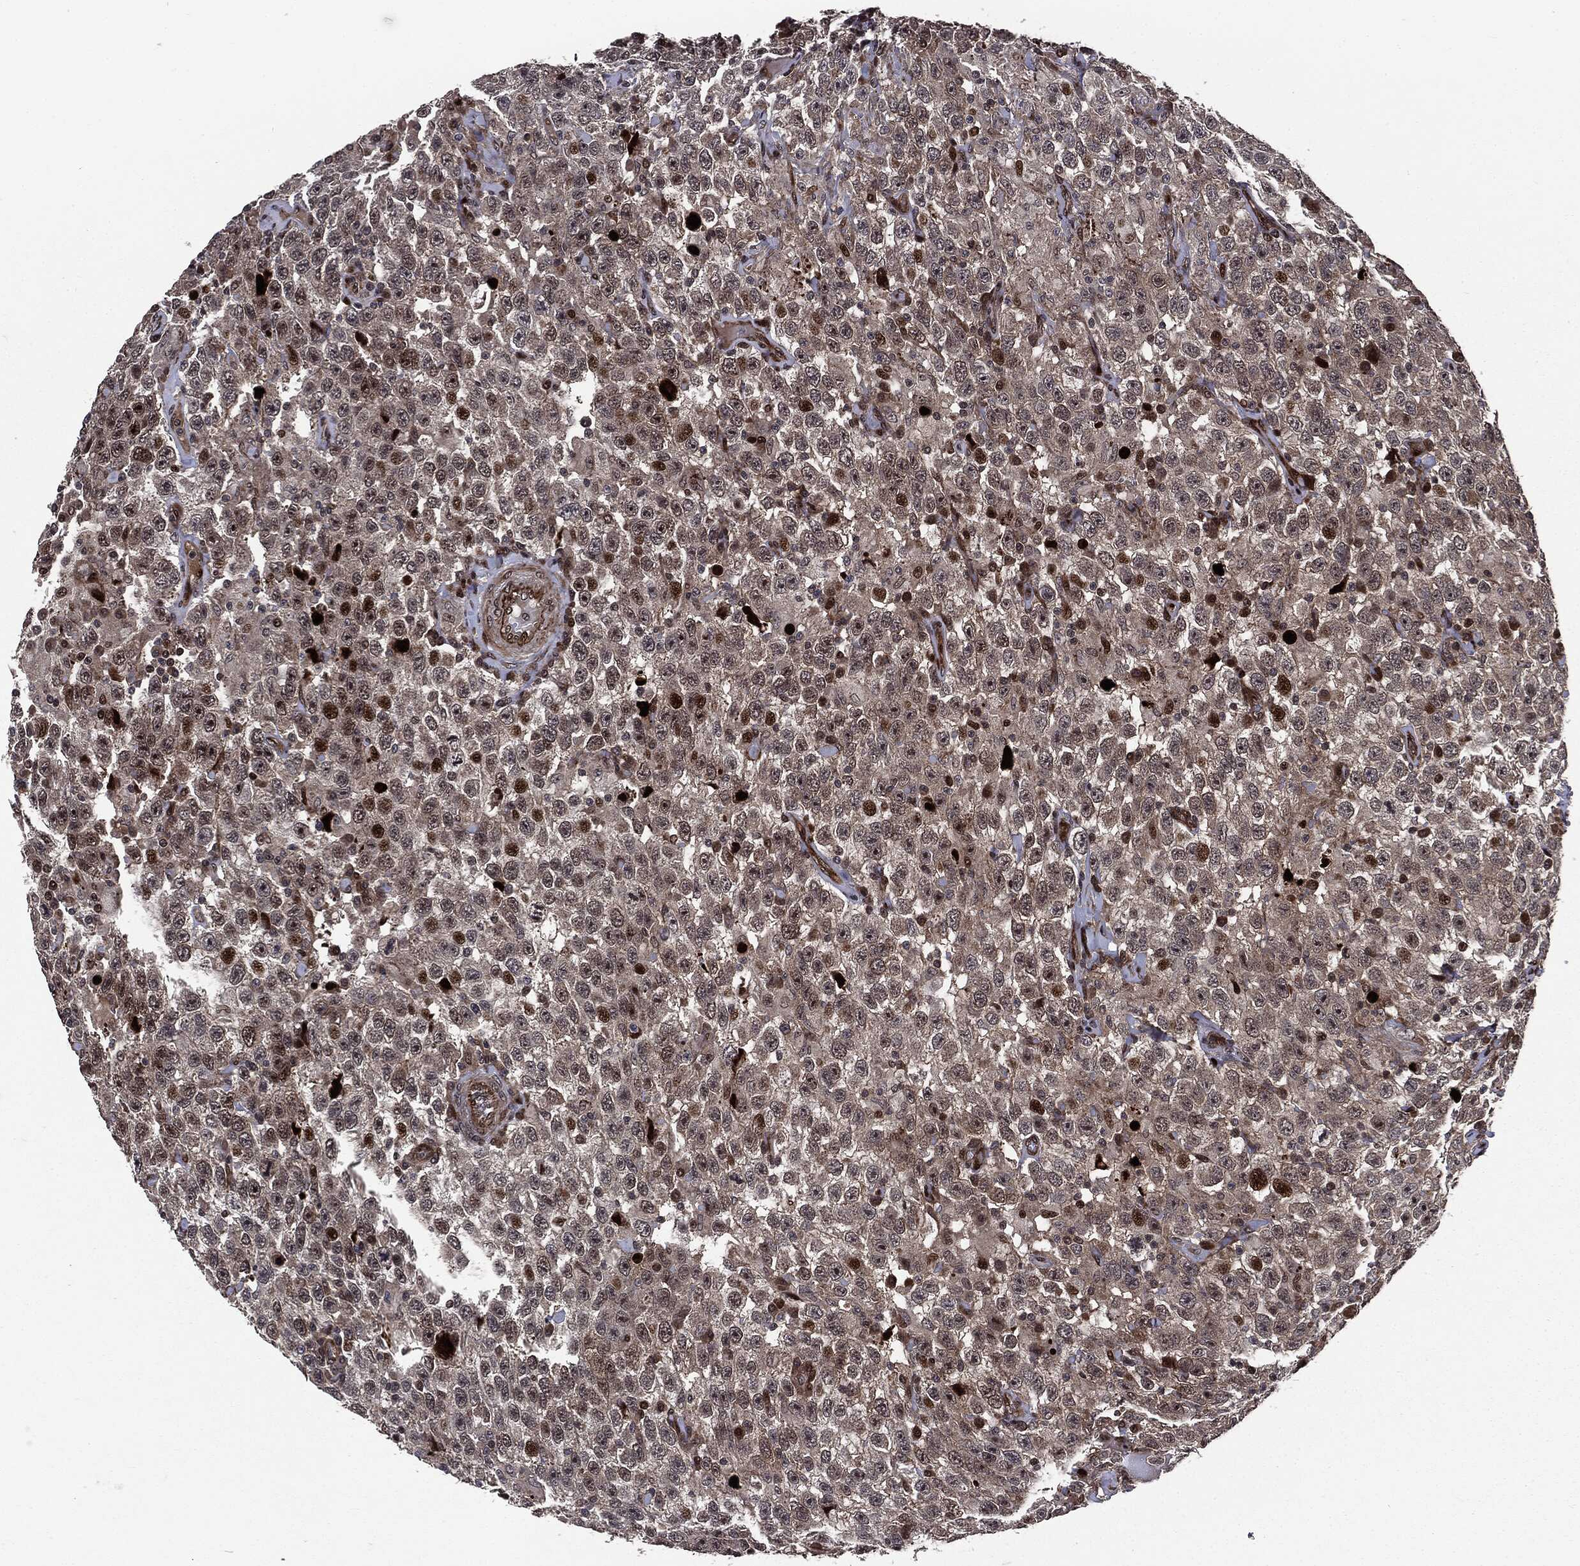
{"staining": {"intensity": "strong", "quantity": "<25%", "location": "nuclear"}, "tissue": "testis cancer", "cell_type": "Tumor cells", "image_type": "cancer", "snomed": [{"axis": "morphology", "description": "Seminoma, NOS"}, {"axis": "topography", "description": "Testis"}], "caption": "Seminoma (testis) stained for a protein reveals strong nuclear positivity in tumor cells.", "gene": "SMAD4", "patient": {"sex": "male", "age": 41}}